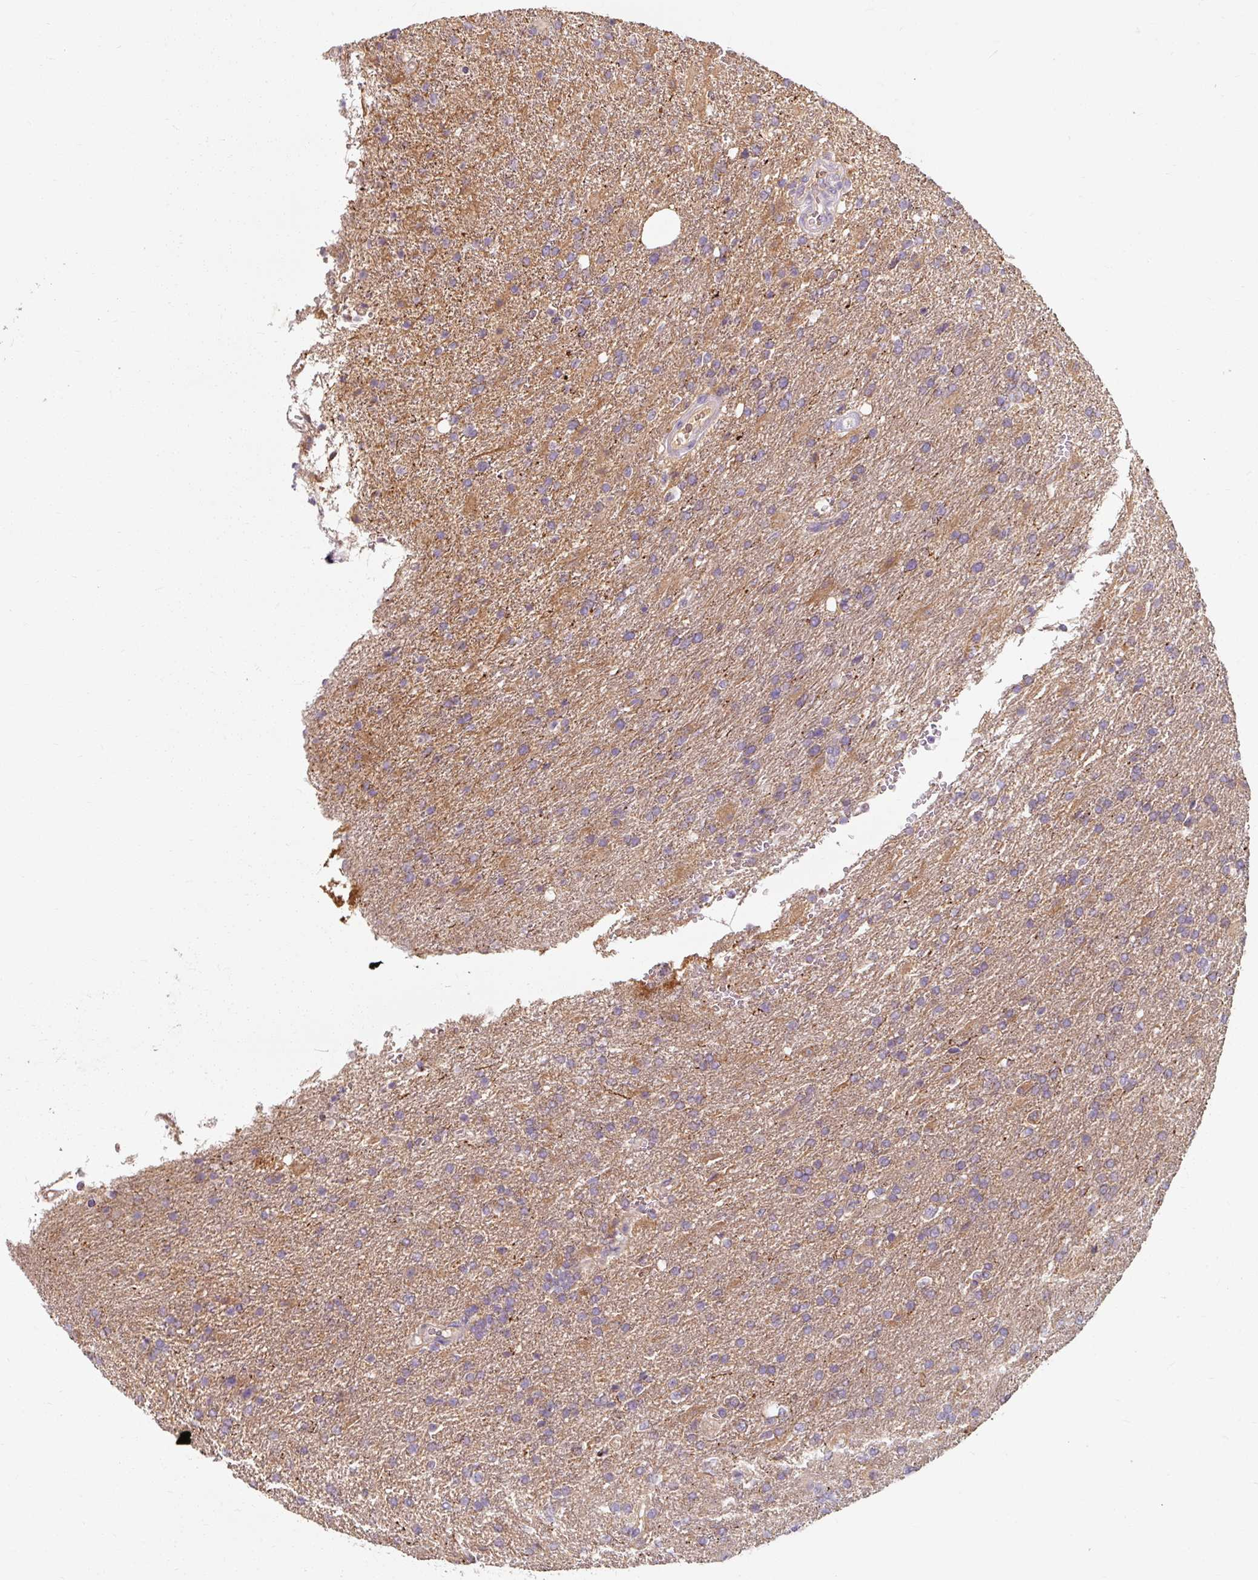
{"staining": {"intensity": "weak", "quantity": "<25%", "location": "cytoplasmic/membranous"}, "tissue": "glioma", "cell_type": "Tumor cells", "image_type": "cancer", "snomed": [{"axis": "morphology", "description": "Glioma, malignant, High grade"}, {"axis": "topography", "description": "Brain"}], "caption": "Immunohistochemistry (IHC) photomicrograph of neoplastic tissue: malignant high-grade glioma stained with DAB demonstrates no significant protein positivity in tumor cells.", "gene": "TSEN54", "patient": {"sex": "male", "age": 56}}